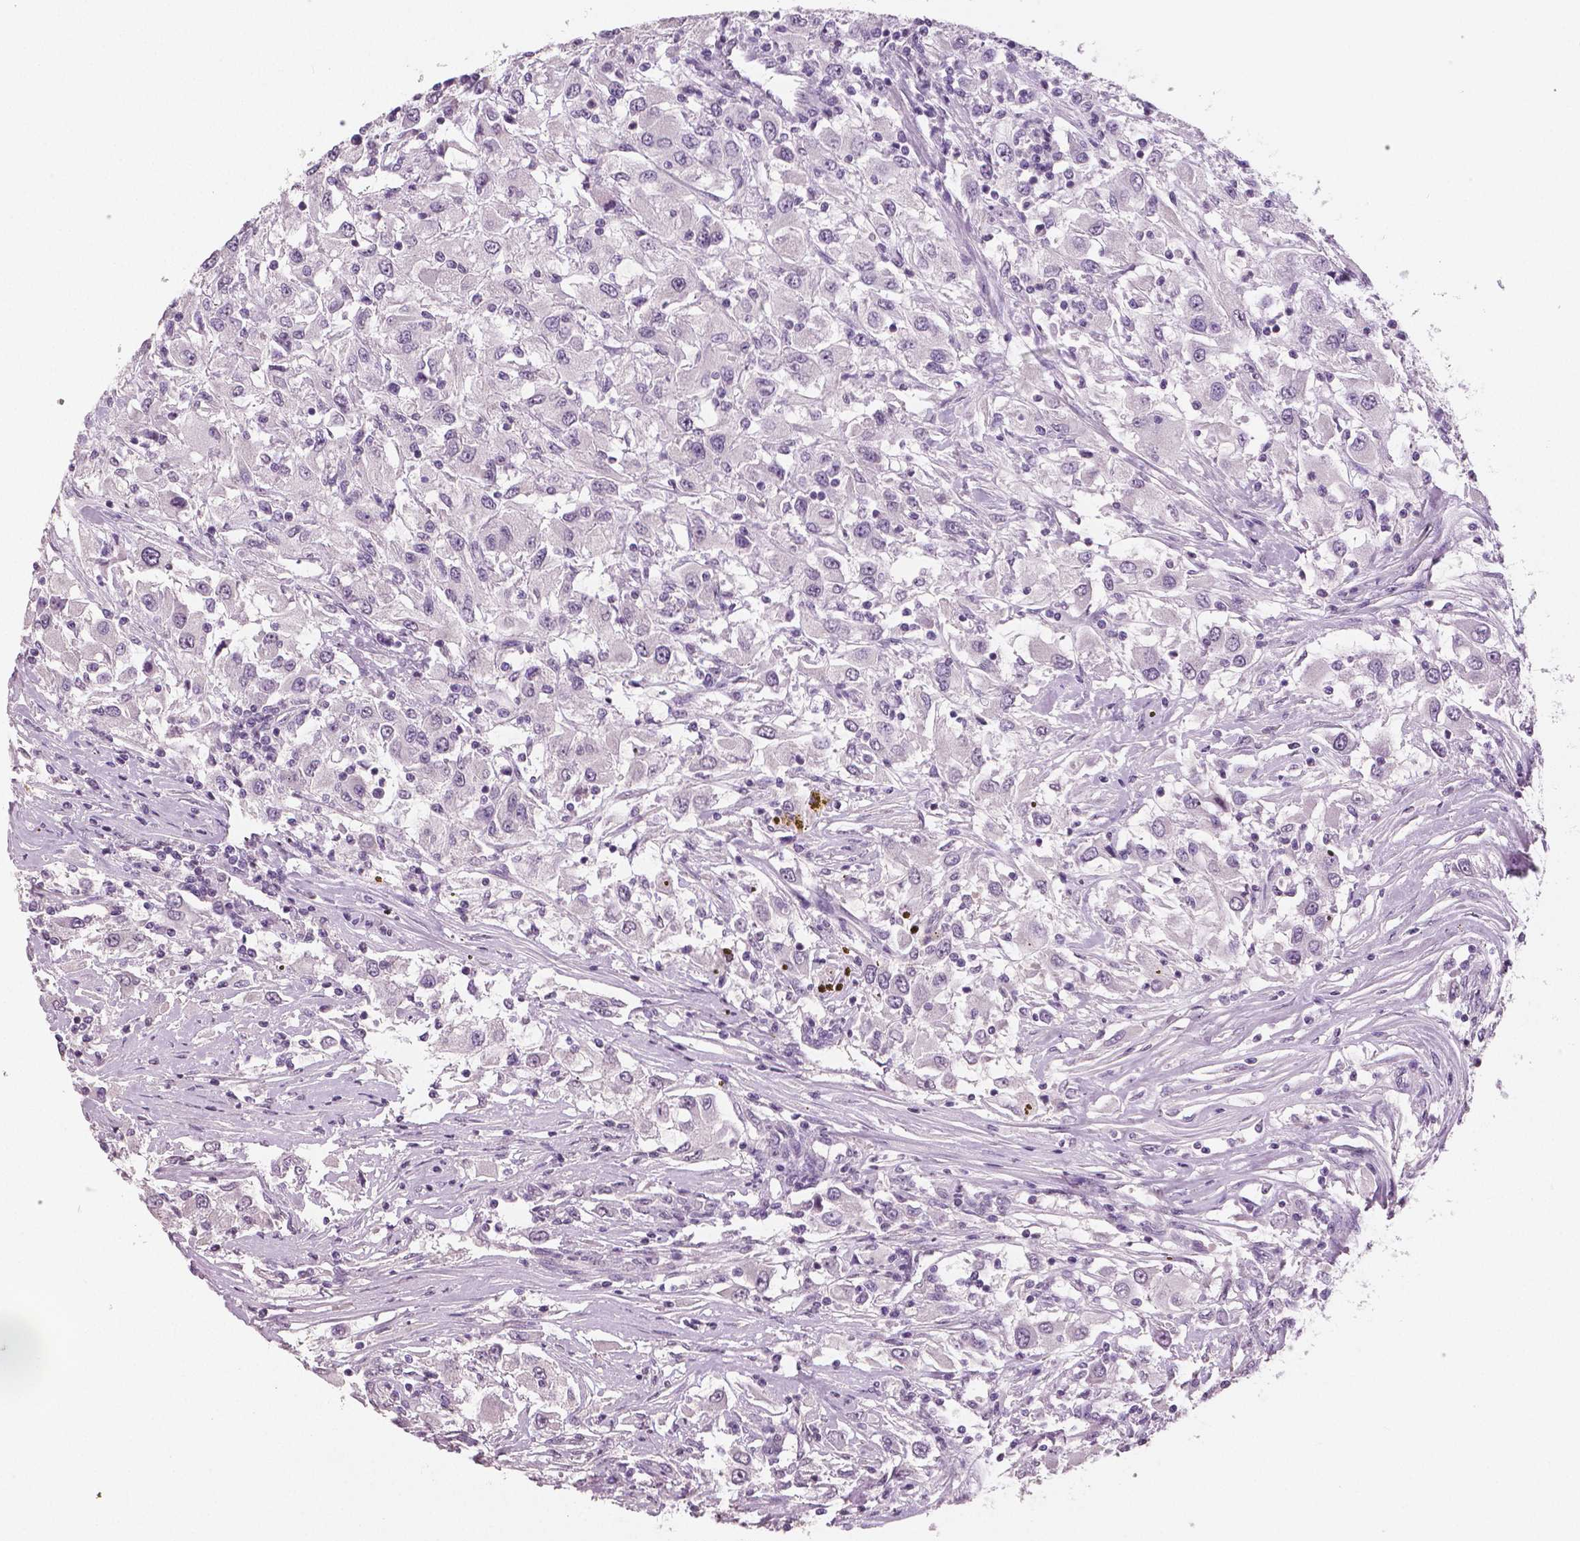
{"staining": {"intensity": "negative", "quantity": "none", "location": "none"}, "tissue": "renal cancer", "cell_type": "Tumor cells", "image_type": "cancer", "snomed": [{"axis": "morphology", "description": "Adenocarcinoma, NOS"}, {"axis": "topography", "description": "Kidney"}], "caption": "The immunohistochemistry histopathology image has no significant positivity in tumor cells of renal adenocarcinoma tissue.", "gene": "NECAB1", "patient": {"sex": "female", "age": 67}}